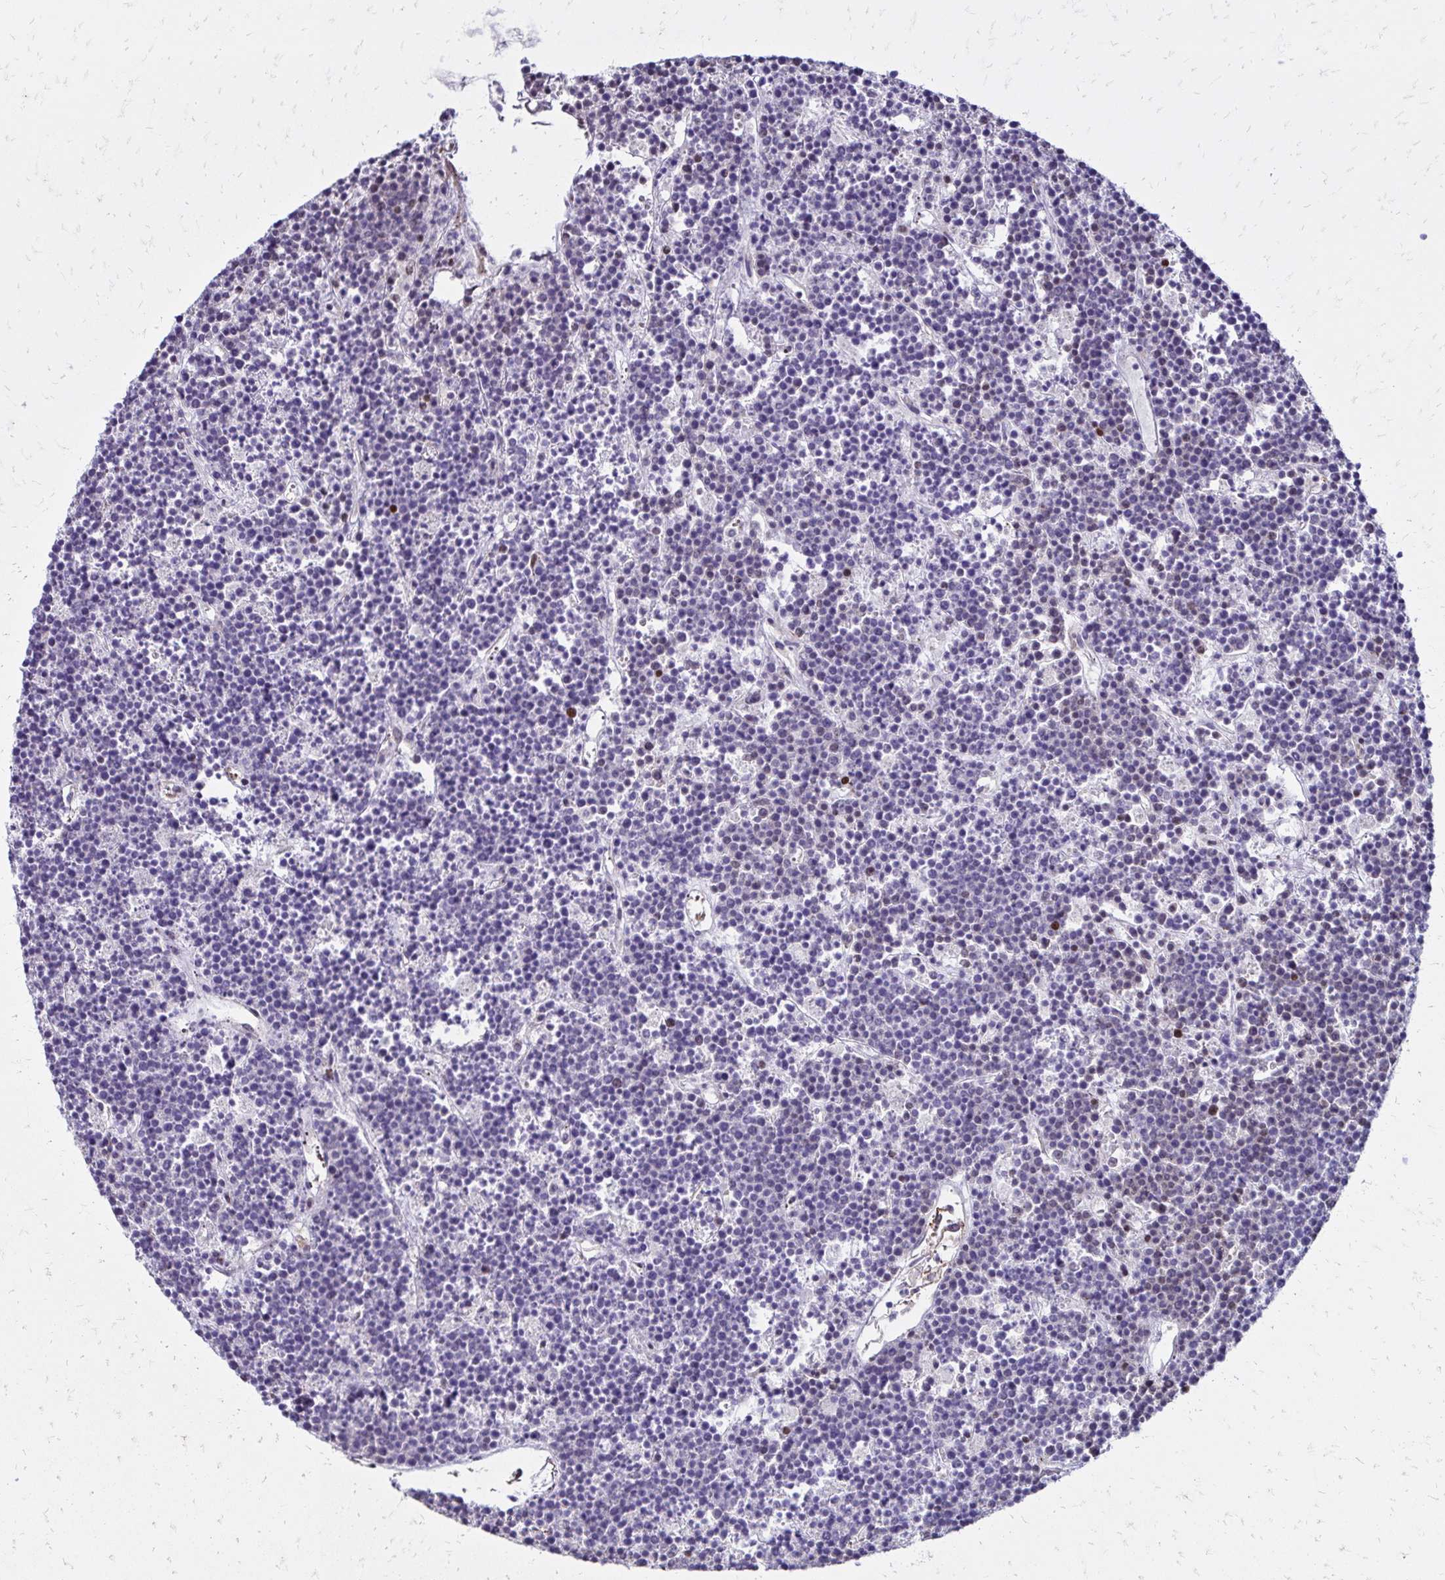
{"staining": {"intensity": "negative", "quantity": "none", "location": "none"}, "tissue": "lymphoma", "cell_type": "Tumor cells", "image_type": "cancer", "snomed": [{"axis": "morphology", "description": "Malignant lymphoma, non-Hodgkin's type, High grade"}, {"axis": "topography", "description": "Ovary"}], "caption": "This is an immunohistochemistry image of lymphoma. There is no expression in tumor cells.", "gene": "TOB1", "patient": {"sex": "female", "age": 56}}